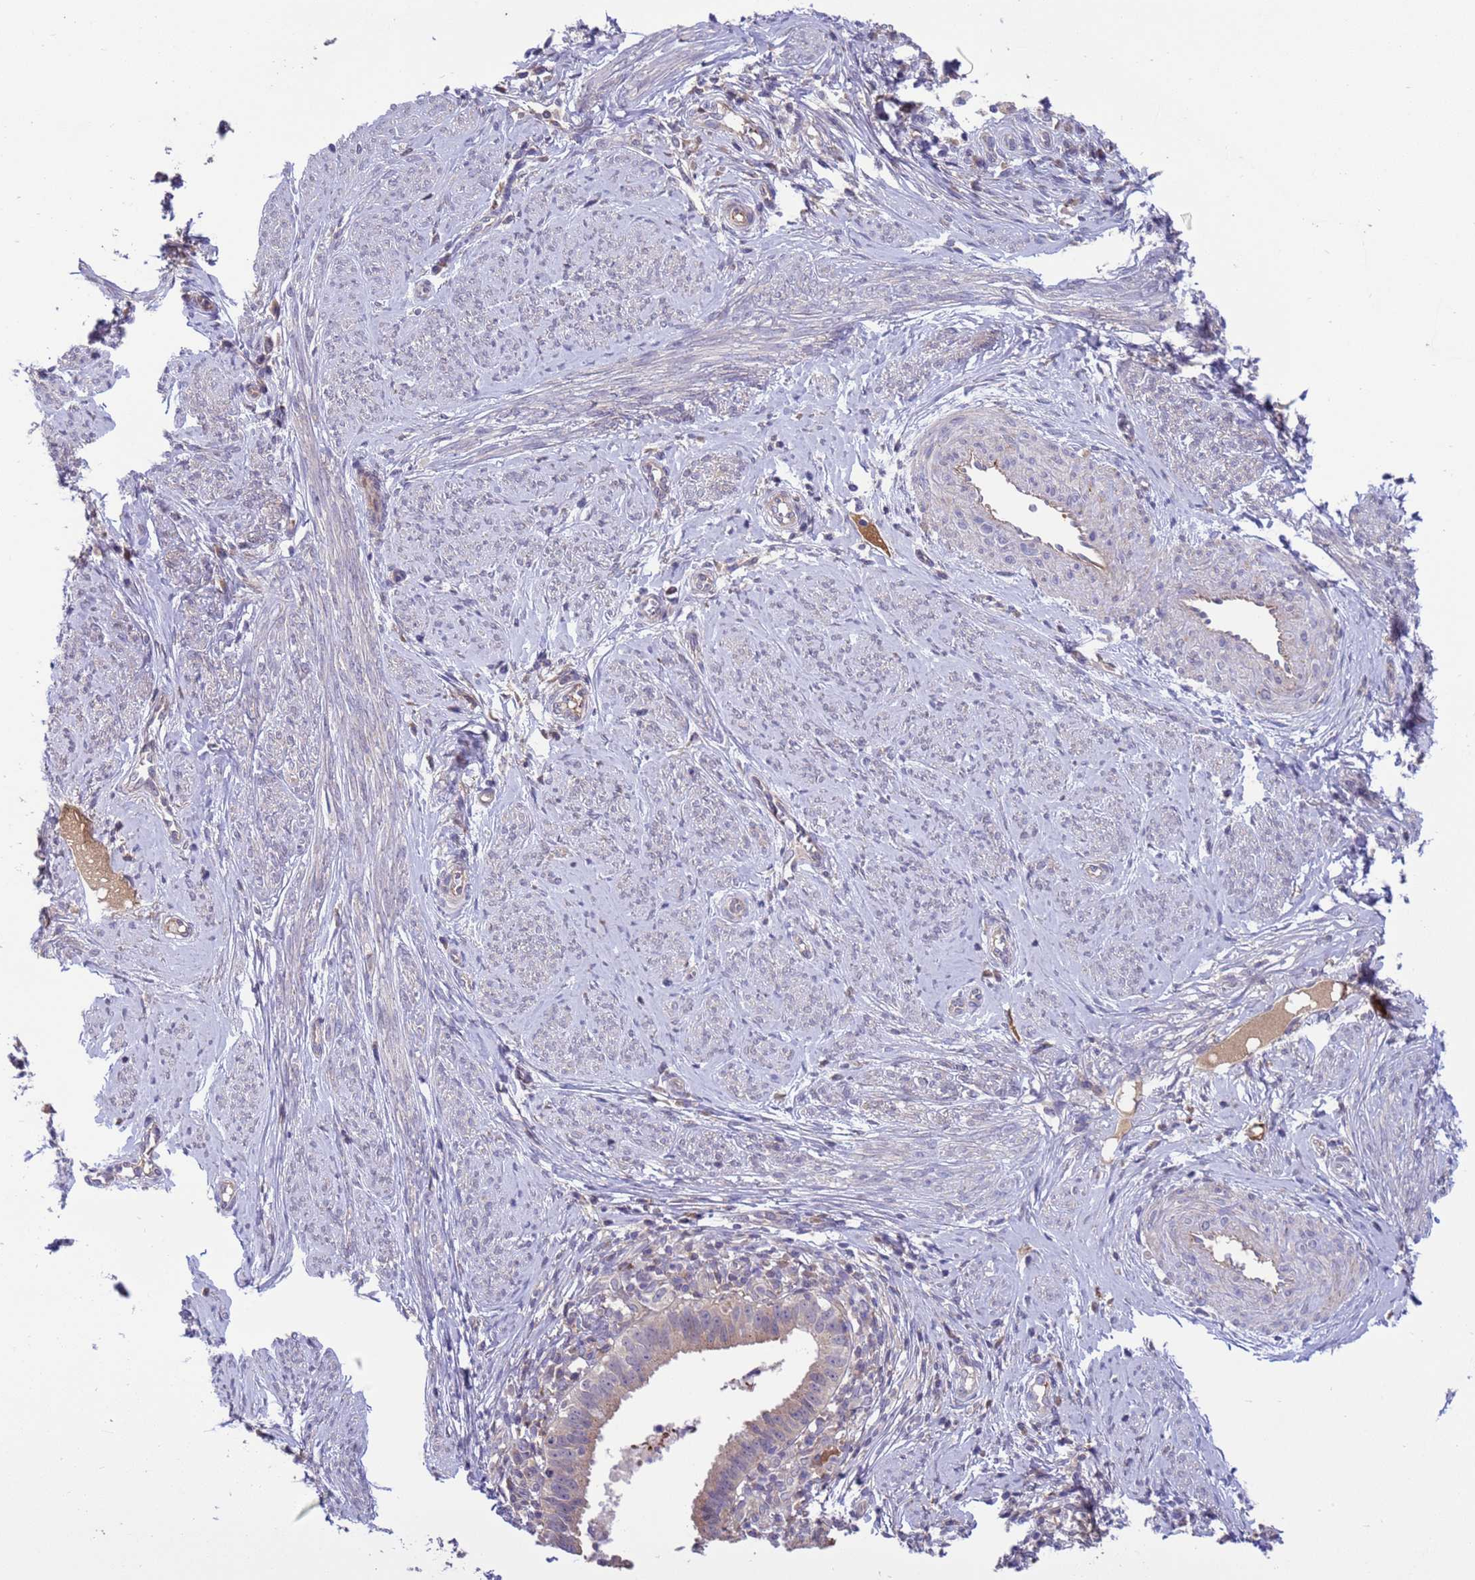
{"staining": {"intensity": "weak", "quantity": "<25%", "location": "cytoplasmic/membranous"}, "tissue": "cervical cancer", "cell_type": "Tumor cells", "image_type": "cancer", "snomed": [{"axis": "morphology", "description": "Adenocarcinoma, NOS"}, {"axis": "topography", "description": "Cervix"}], "caption": "Immunohistochemistry of cervical cancer (adenocarcinoma) shows no positivity in tumor cells.", "gene": "GJA10", "patient": {"sex": "female", "age": 36}}